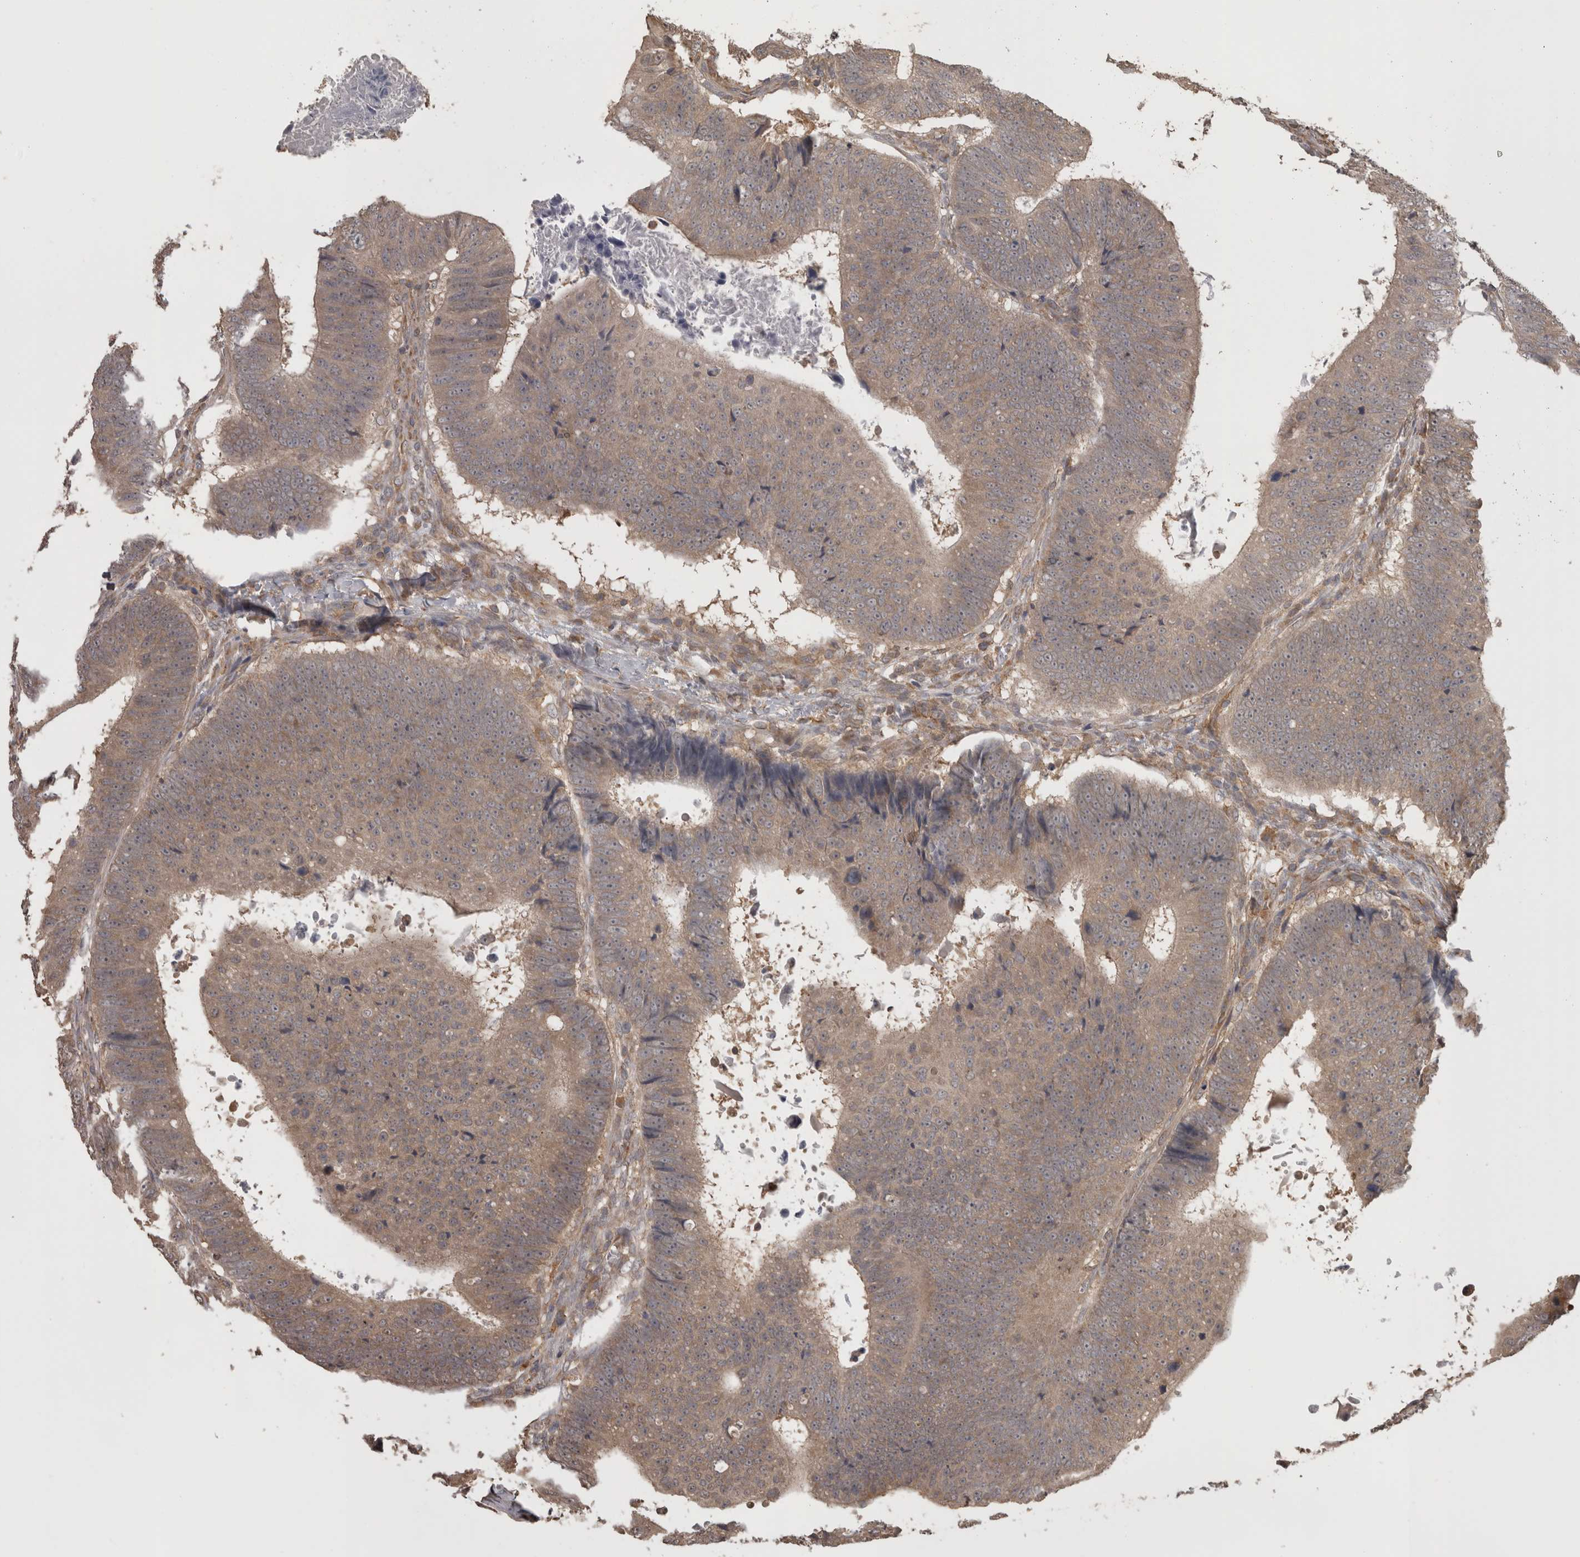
{"staining": {"intensity": "weak", "quantity": ">75%", "location": "cytoplasmic/membranous"}, "tissue": "colorectal cancer", "cell_type": "Tumor cells", "image_type": "cancer", "snomed": [{"axis": "morphology", "description": "Adenocarcinoma, NOS"}, {"axis": "topography", "description": "Colon"}], "caption": "About >75% of tumor cells in adenocarcinoma (colorectal) demonstrate weak cytoplasmic/membranous protein staining as visualized by brown immunohistochemical staining.", "gene": "MICU3", "patient": {"sex": "male", "age": 56}}